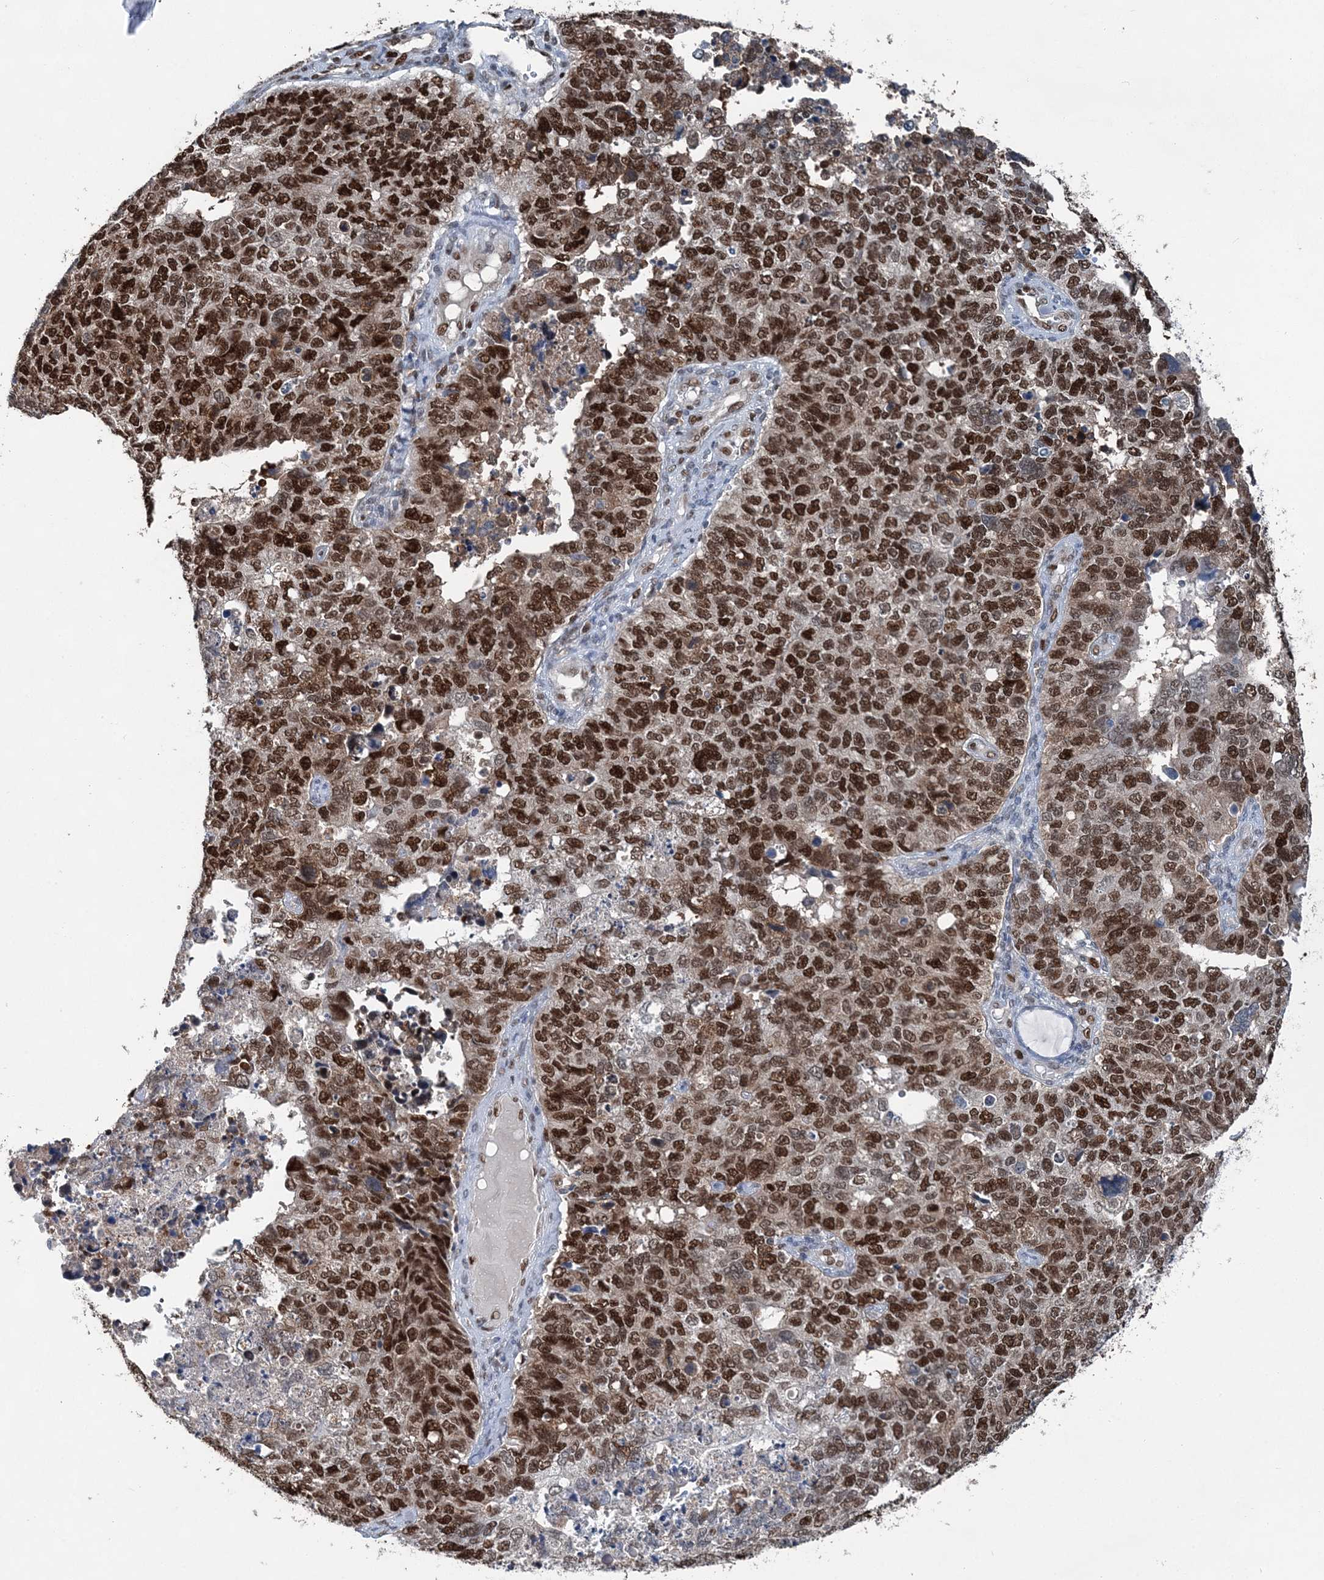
{"staining": {"intensity": "strong", "quantity": ">75%", "location": "nuclear"}, "tissue": "cervical cancer", "cell_type": "Tumor cells", "image_type": "cancer", "snomed": [{"axis": "morphology", "description": "Squamous cell carcinoma, NOS"}, {"axis": "topography", "description": "Cervix"}], "caption": "Cervical cancer (squamous cell carcinoma) stained with DAB immunohistochemistry (IHC) reveals high levels of strong nuclear positivity in about >75% of tumor cells.", "gene": "HAT1", "patient": {"sex": "female", "age": 63}}